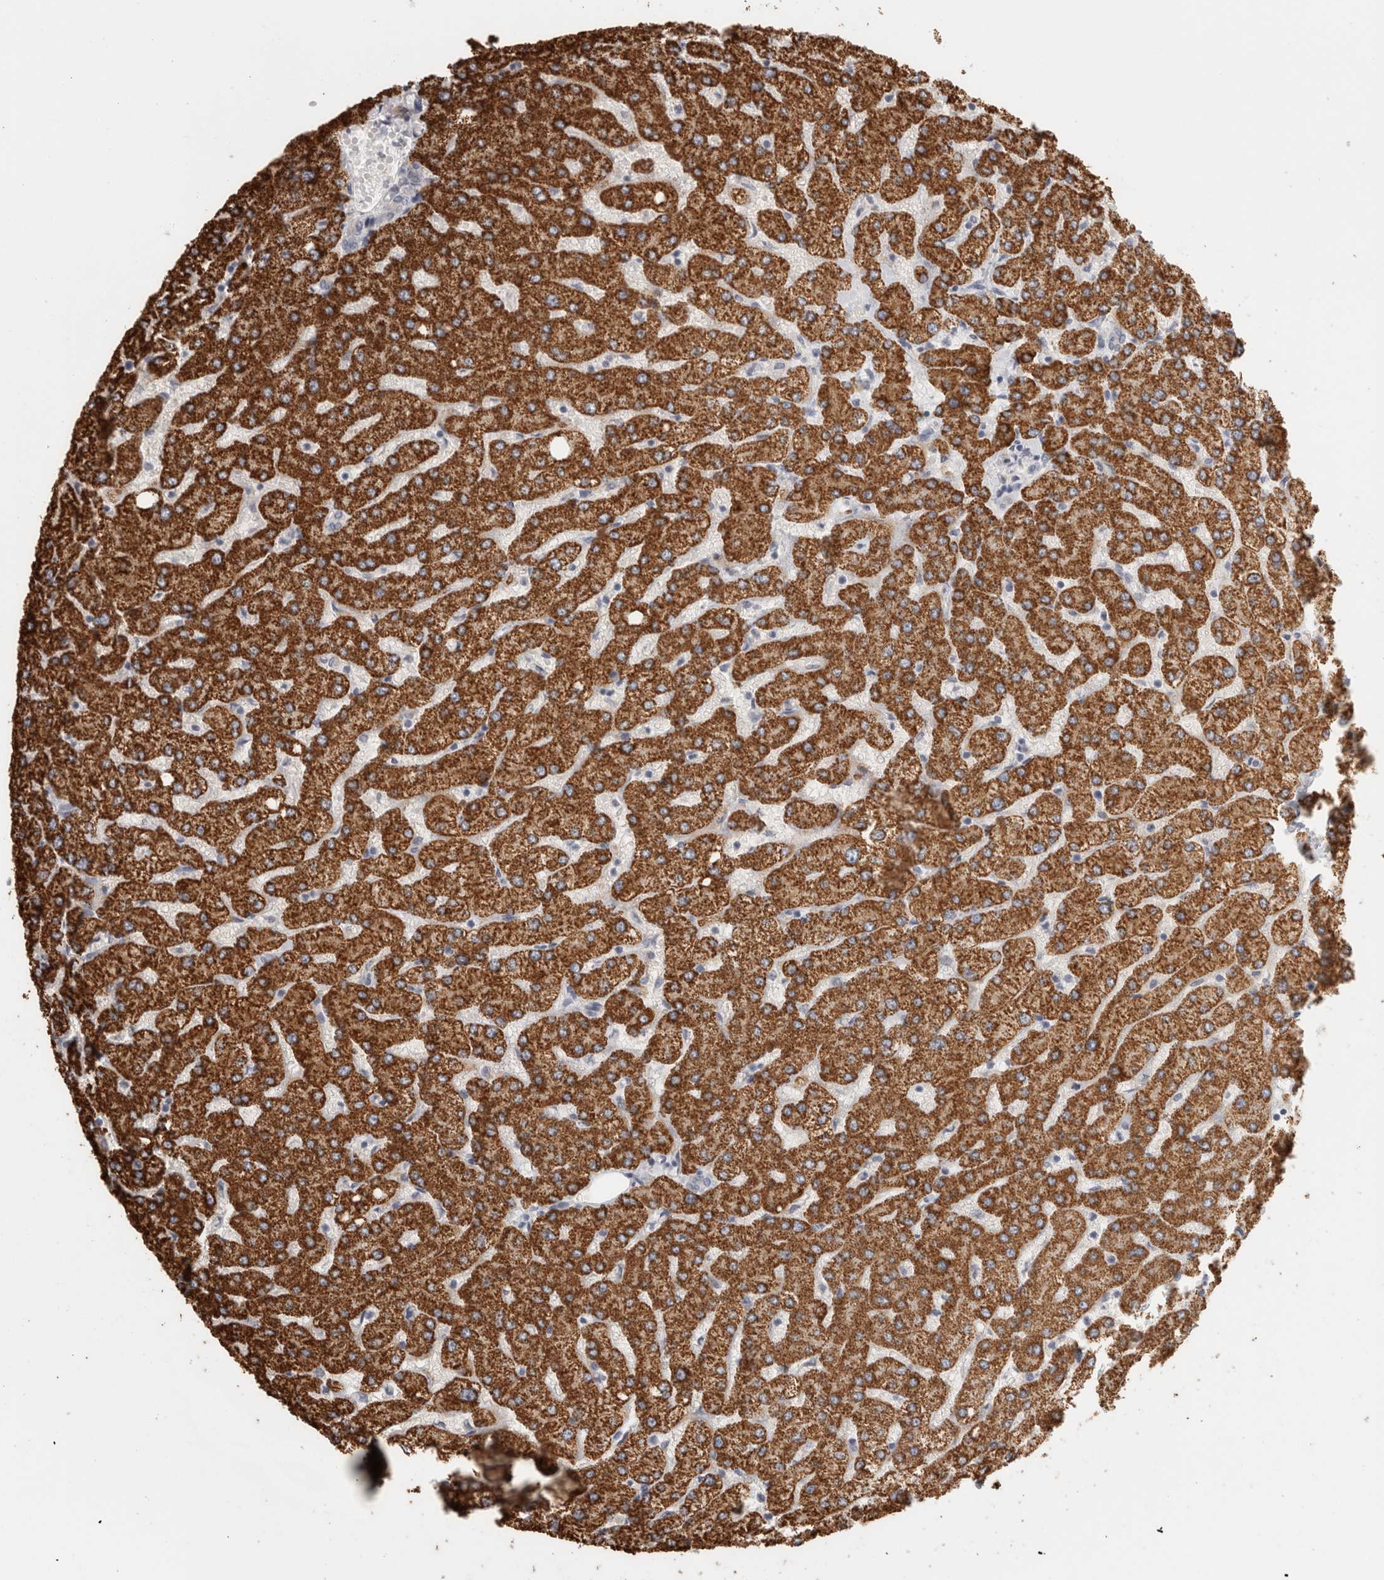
{"staining": {"intensity": "negative", "quantity": "none", "location": "none"}, "tissue": "liver", "cell_type": "Cholangiocytes", "image_type": "normal", "snomed": [{"axis": "morphology", "description": "Normal tissue, NOS"}, {"axis": "topography", "description": "Liver"}], "caption": "Cholangiocytes are negative for brown protein staining in unremarkable liver. The staining is performed using DAB brown chromogen with nuclei counter-stained in using hematoxylin.", "gene": "FBLIM1", "patient": {"sex": "female", "age": 54}}